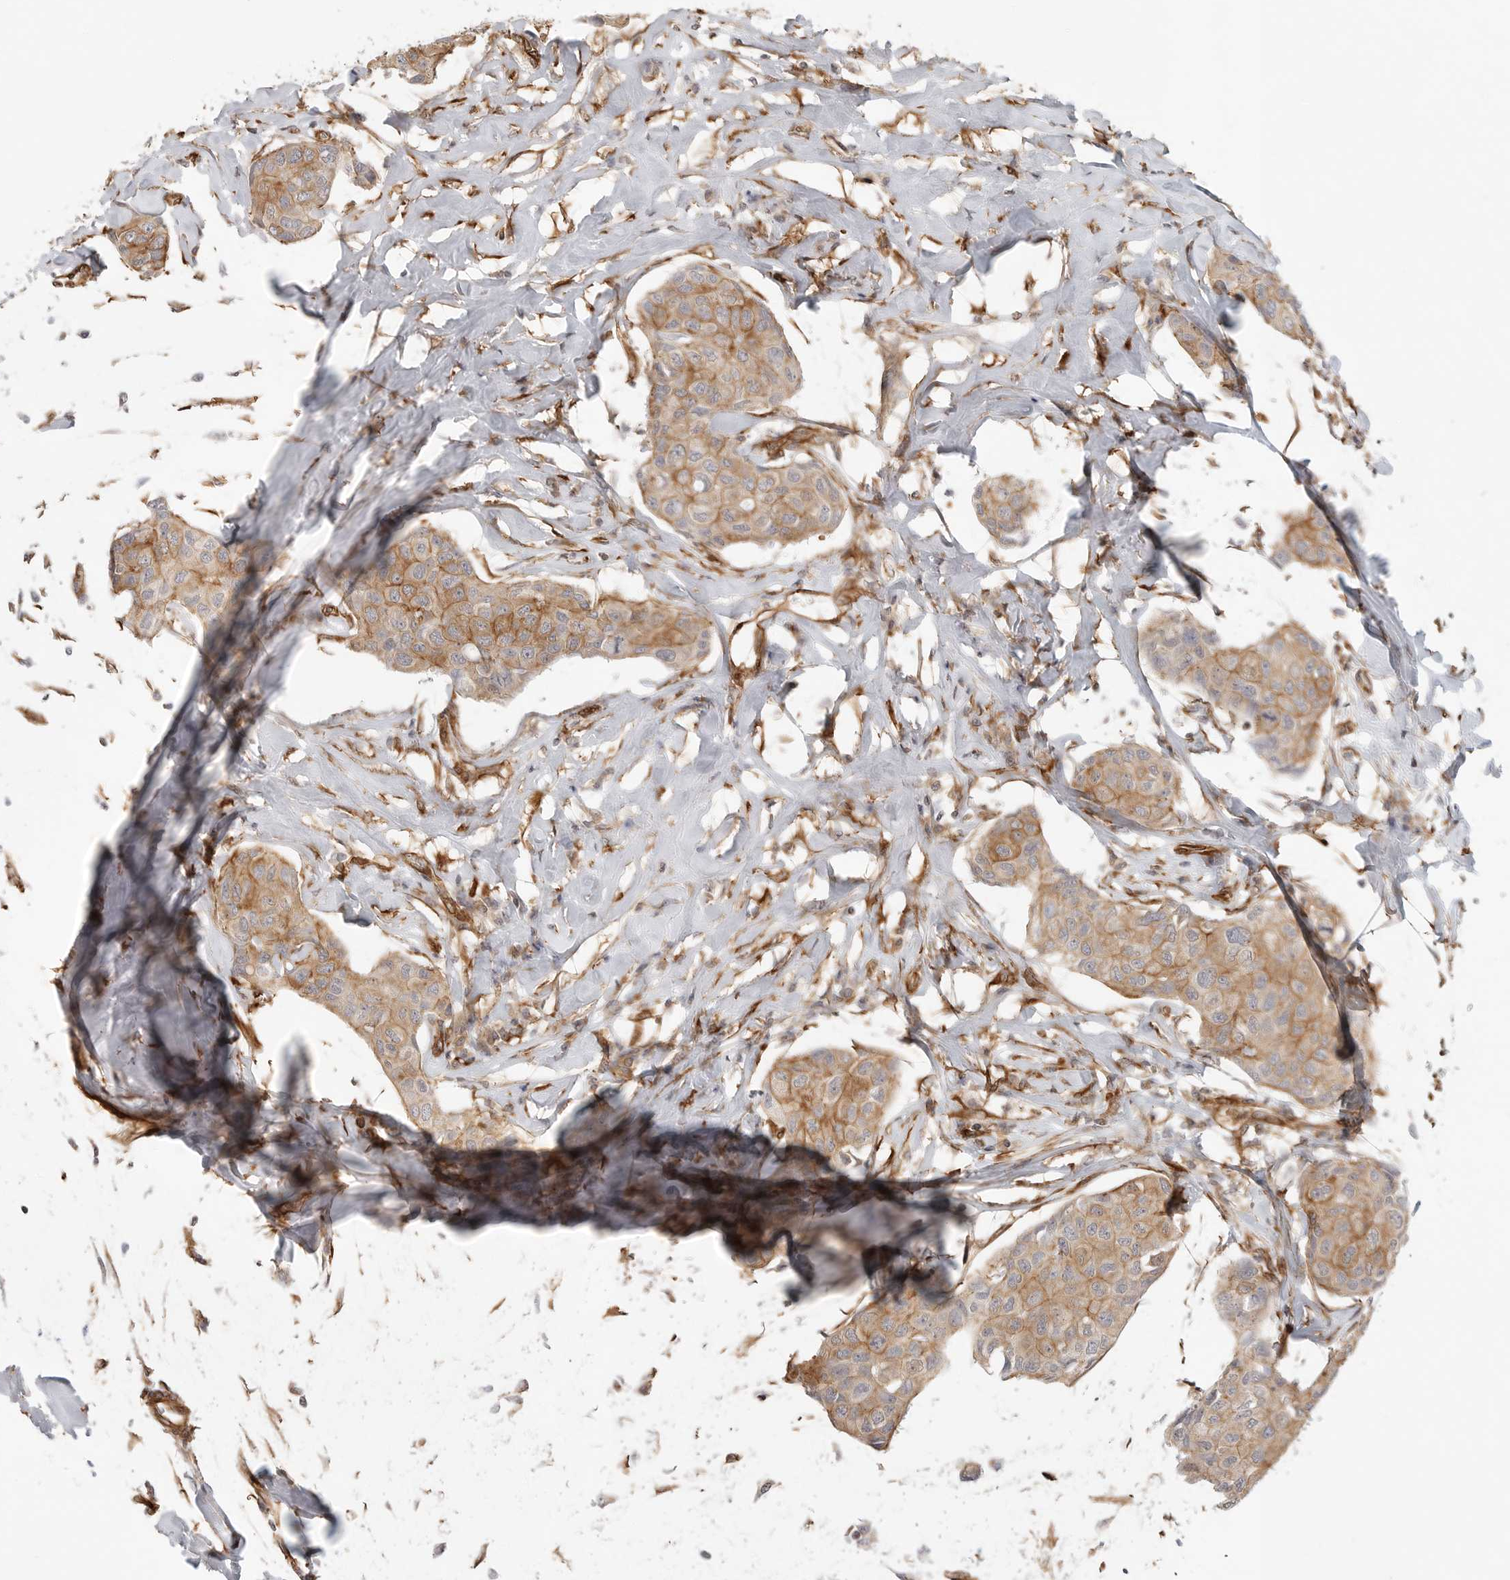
{"staining": {"intensity": "moderate", "quantity": ">75%", "location": "cytoplasmic/membranous"}, "tissue": "breast cancer", "cell_type": "Tumor cells", "image_type": "cancer", "snomed": [{"axis": "morphology", "description": "Duct carcinoma"}, {"axis": "topography", "description": "Breast"}], "caption": "Brown immunohistochemical staining in human breast cancer demonstrates moderate cytoplasmic/membranous staining in about >75% of tumor cells.", "gene": "ATOH7", "patient": {"sex": "female", "age": 80}}